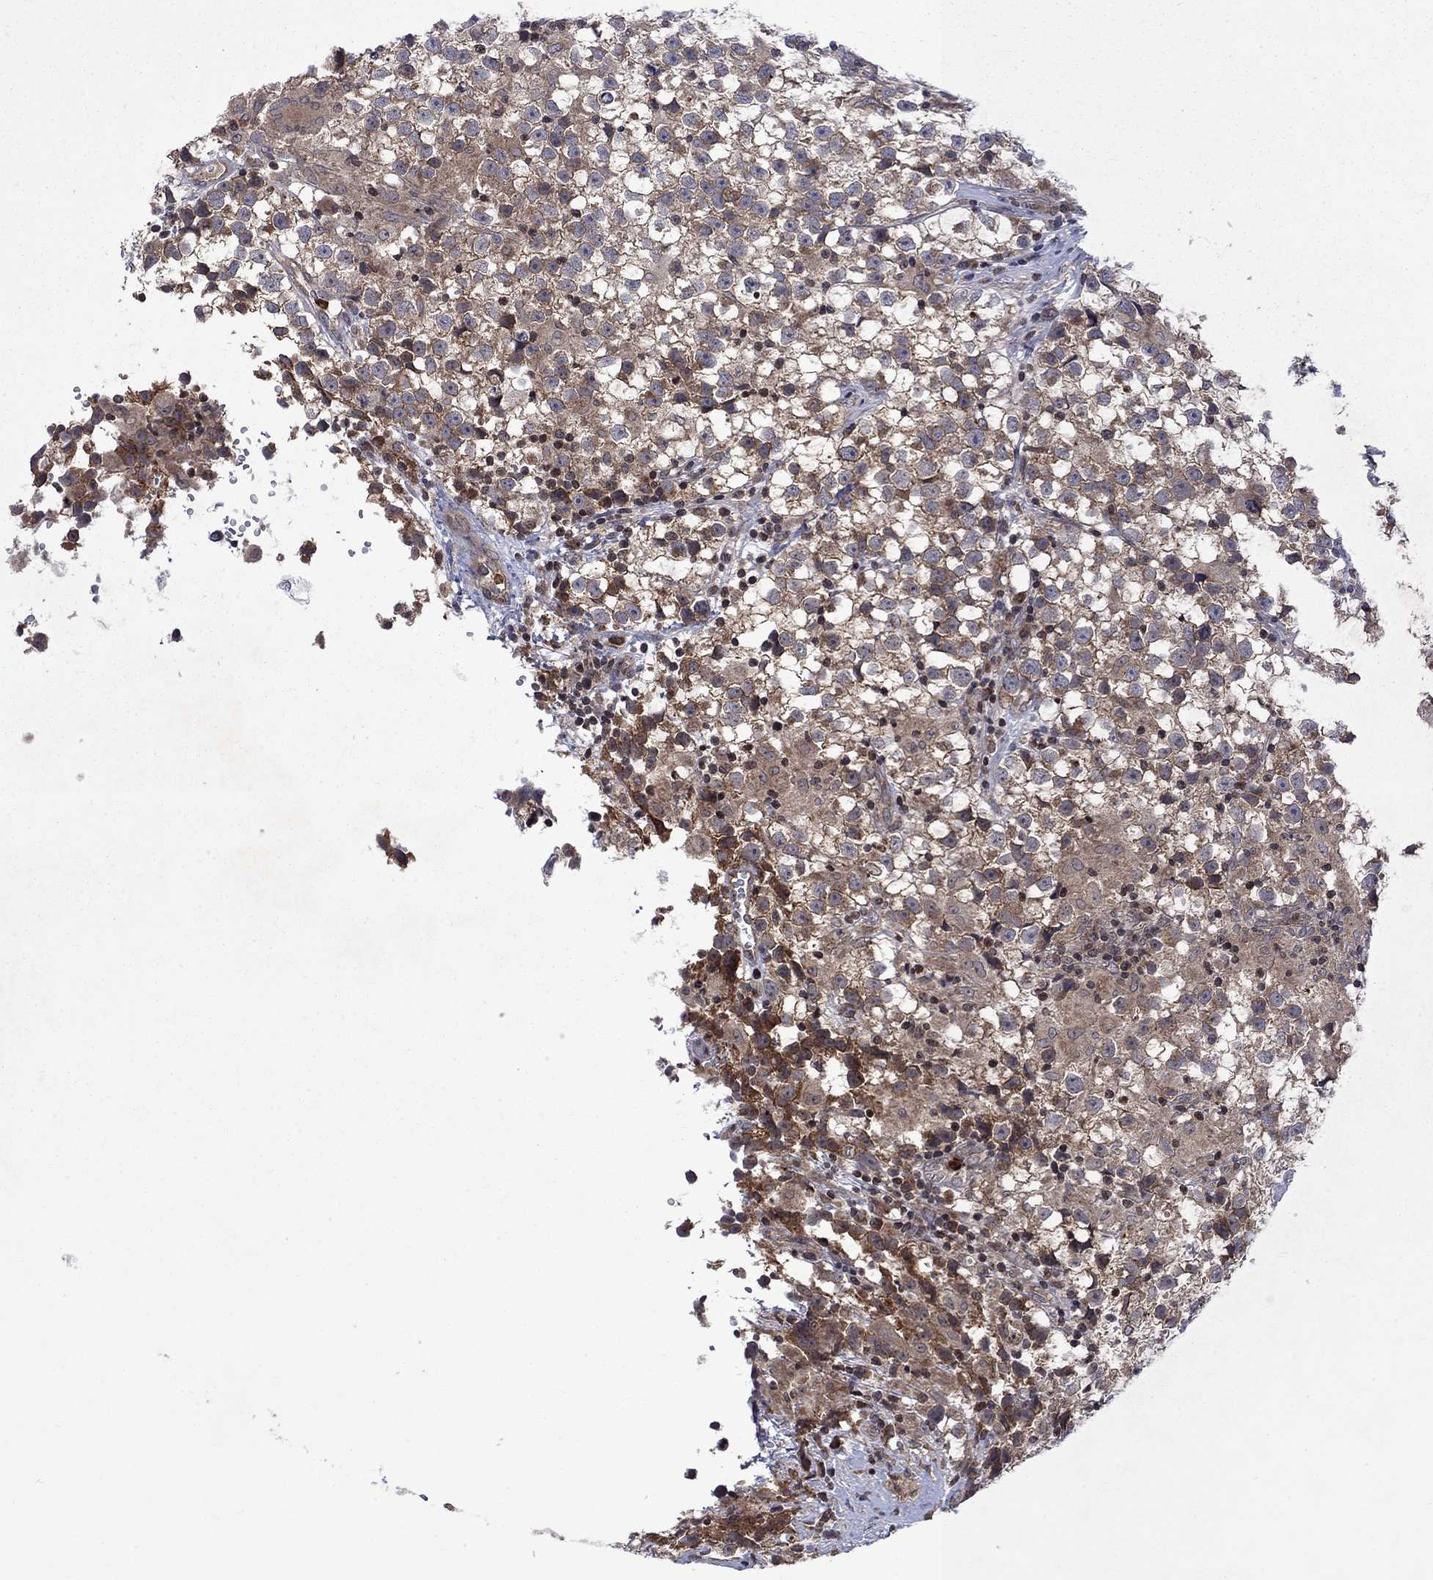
{"staining": {"intensity": "moderate", "quantity": "25%-75%", "location": "cytoplasmic/membranous"}, "tissue": "testis cancer", "cell_type": "Tumor cells", "image_type": "cancer", "snomed": [{"axis": "morphology", "description": "Seminoma, NOS"}, {"axis": "topography", "description": "Testis"}], "caption": "Immunohistochemical staining of testis seminoma demonstrates medium levels of moderate cytoplasmic/membranous expression in about 25%-75% of tumor cells. The protein is shown in brown color, while the nuclei are stained blue.", "gene": "TMEM33", "patient": {"sex": "male", "age": 31}}